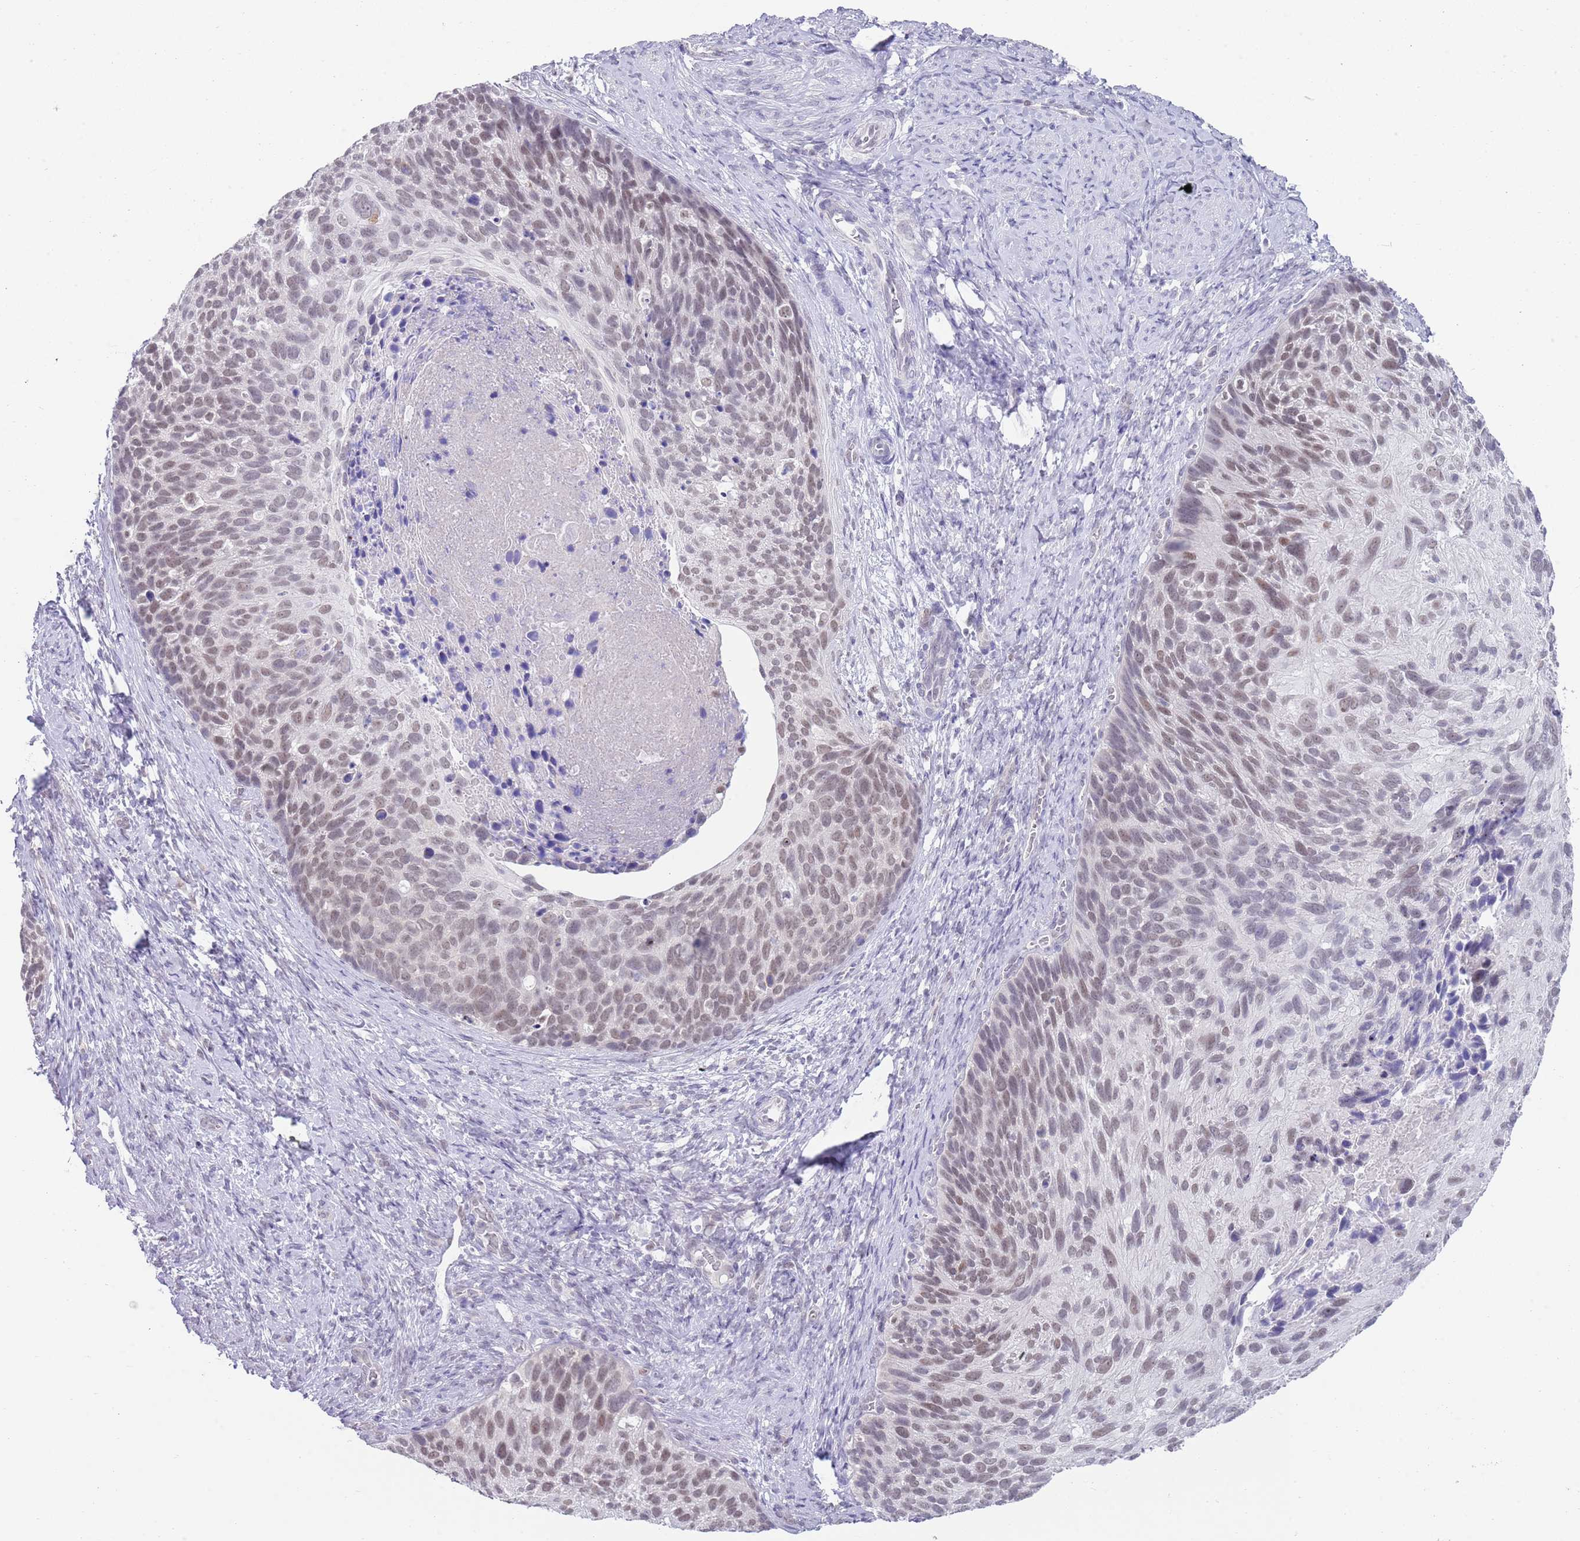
{"staining": {"intensity": "weak", "quantity": "25%-75%", "location": "nuclear"}, "tissue": "cervical cancer", "cell_type": "Tumor cells", "image_type": "cancer", "snomed": [{"axis": "morphology", "description": "Squamous cell carcinoma, NOS"}, {"axis": "topography", "description": "Cervix"}], "caption": "The image shows a brown stain indicating the presence of a protein in the nuclear of tumor cells in cervical cancer (squamous cell carcinoma).", "gene": "SEPHS2", "patient": {"sex": "female", "age": 80}}